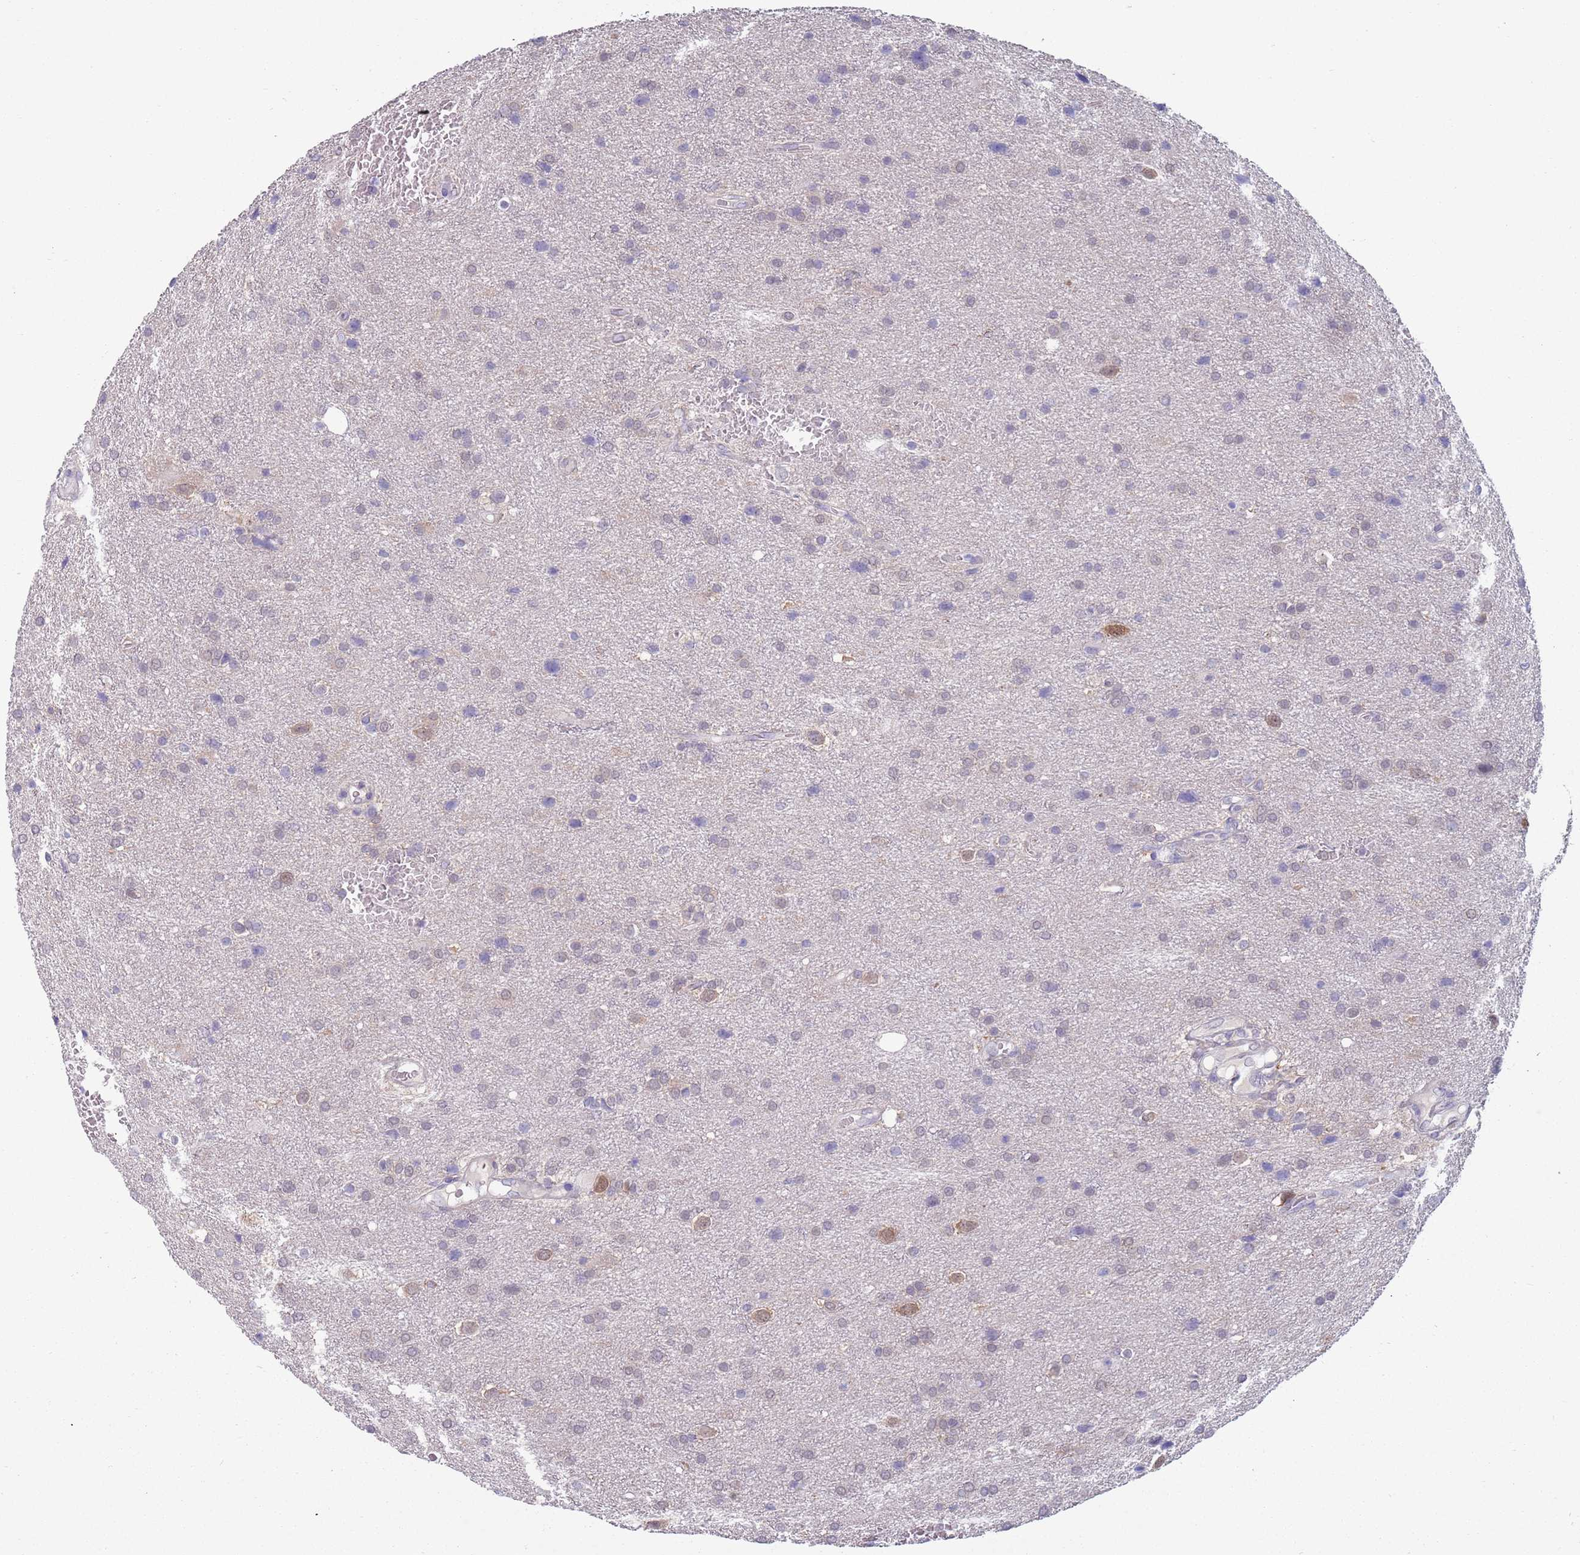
{"staining": {"intensity": "negative", "quantity": "none", "location": "none"}, "tissue": "glioma", "cell_type": "Tumor cells", "image_type": "cancer", "snomed": [{"axis": "morphology", "description": "Glioma, malignant, Low grade"}, {"axis": "topography", "description": "Brain"}], "caption": "Tumor cells show no significant expression in malignant glioma (low-grade). The staining was performed using DAB (3,3'-diaminobenzidine) to visualize the protein expression in brown, while the nuclei were stained in blue with hematoxylin (Magnification: 20x).", "gene": "CLNS1A", "patient": {"sex": "female", "age": 32}}